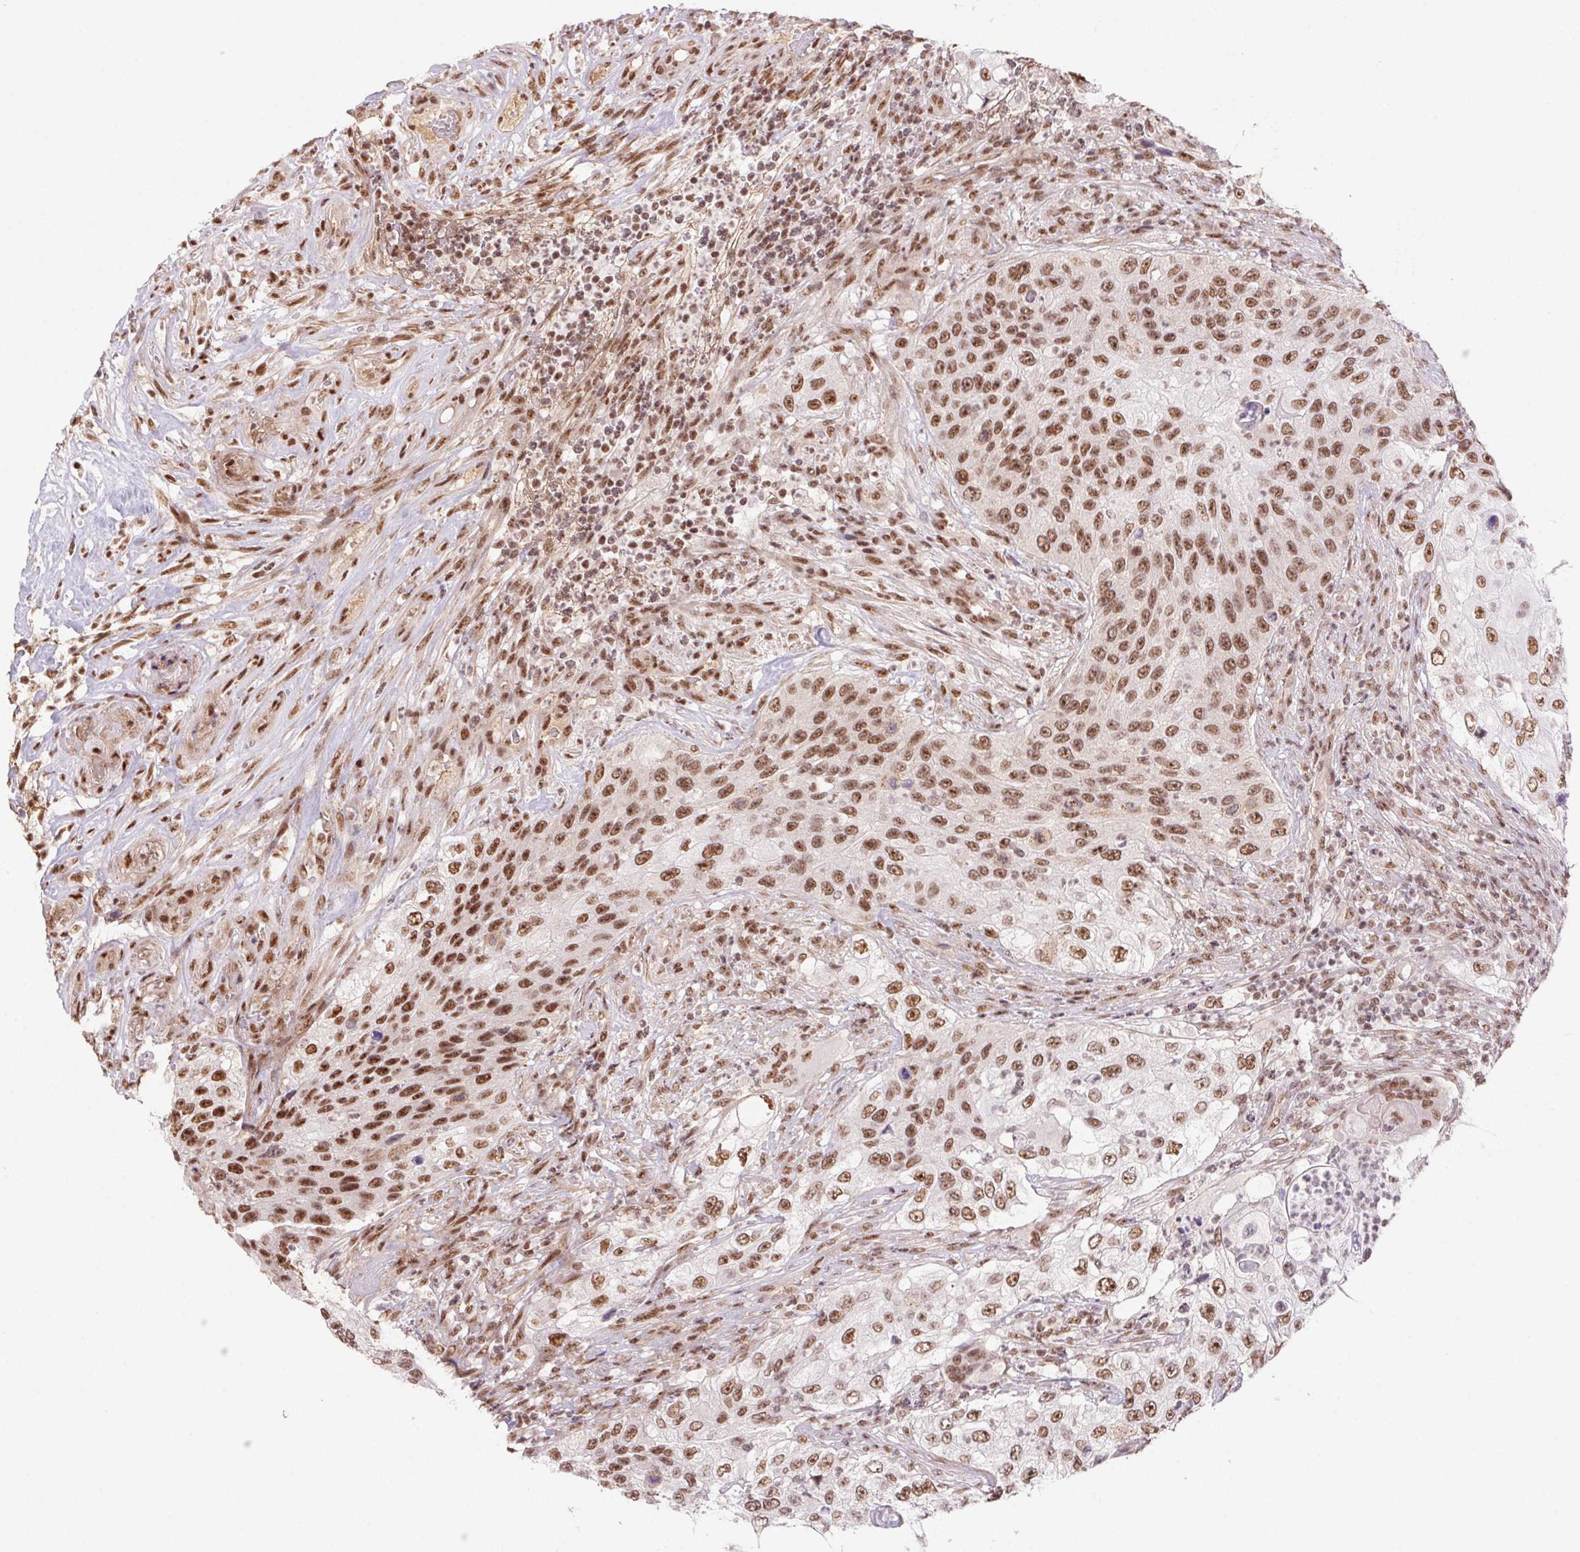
{"staining": {"intensity": "moderate", "quantity": ">75%", "location": "nuclear"}, "tissue": "urothelial cancer", "cell_type": "Tumor cells", "image_type": "cancer", "snomed": [{"axis": "morphology", "description": "Urothelial carcinoma, High grade"}, {"axis": "topography", "description": "Urinary bladder"}], "caption": "Urothelial cancer stained for a protein displays moderate nuclear positivity in tumor cells.", "gene": "DDX17", "patient": {"sex": "female", "age": 60}}